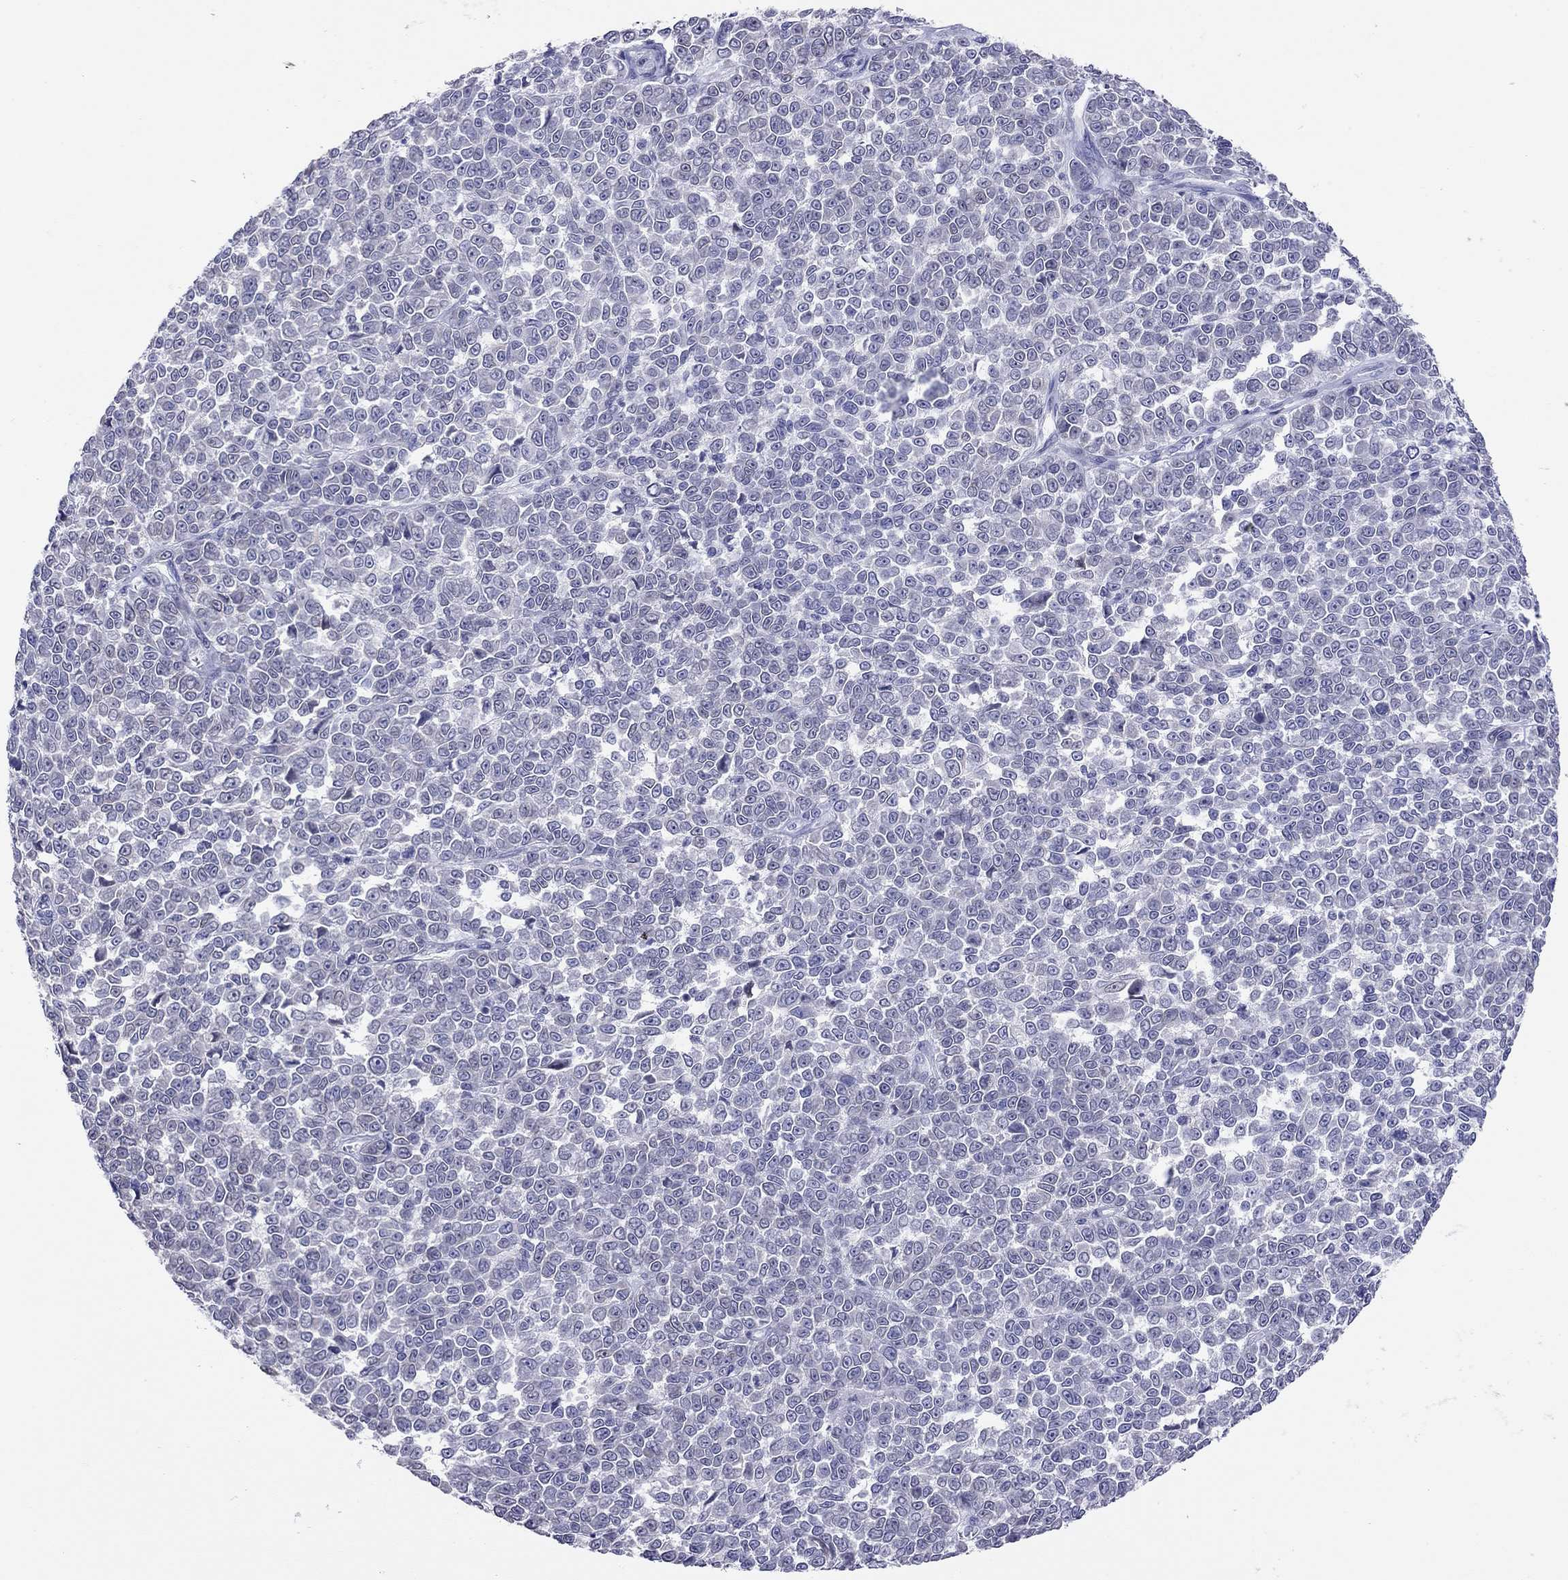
{"staining": {"intensity": "negative", "quantity": "none", "location": "none"}, "tissue": "melanoma", "cell_type": "Tumor cells", "image_type": "cancer", "snomed": [{"axis": "morphology", "description": "Malignant melanoma, NOS"}, {"axis": "topography", "description": "Skin"}], "caption": "An immunohistochemistry photomicrograph of melanoma is shown. There is no staining in tumor cells of melanoma. (DAB (3,3'-diaminobenzidine) immunohistochemistry visualized using brightfield microscopy, high magnification).", "gene": "ARMC12", "patient": {"sex": "female", "age": 95}}